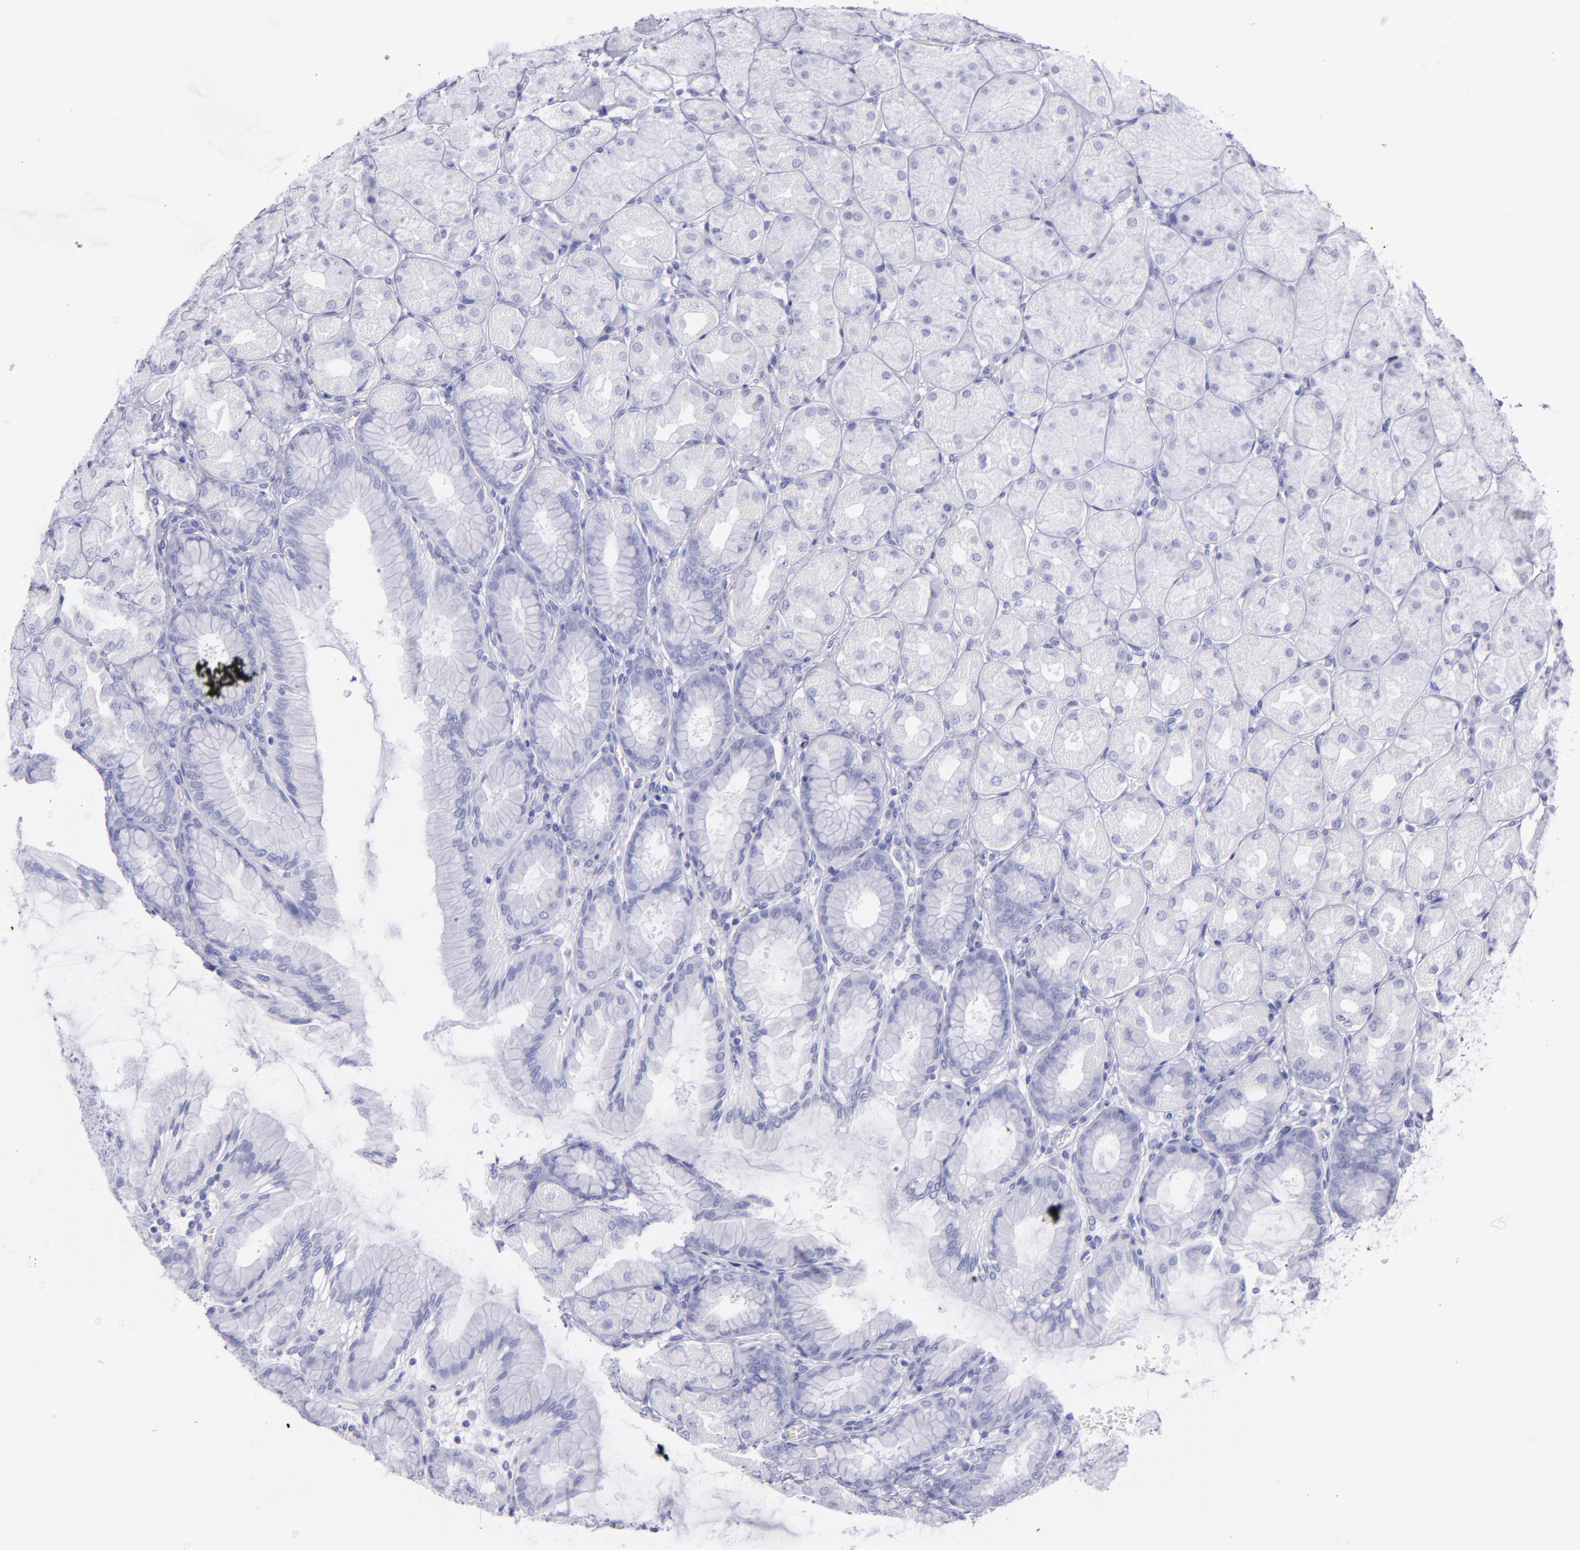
{"staining": {"intensity": "negative", "quantity": "none", "location": "none"}, "tissue": "stomach", "cell_type": "Glandular cells", "image_type": "normal", "snomed": [{"axis": "morphology", "description": "Normal tissue, NOS"}, {"axis": "topography", "description": "Stomach, upper"}], "caption": "The immunohistochemistry photomicrograph has no significant positivity in glandular cells of stomach. (Brightfield microscopy of DAB immunohistochemistry (IHC) at high magnification).", "gene": "SFTPB", "patient": {"sex": "female", "age": 56}}